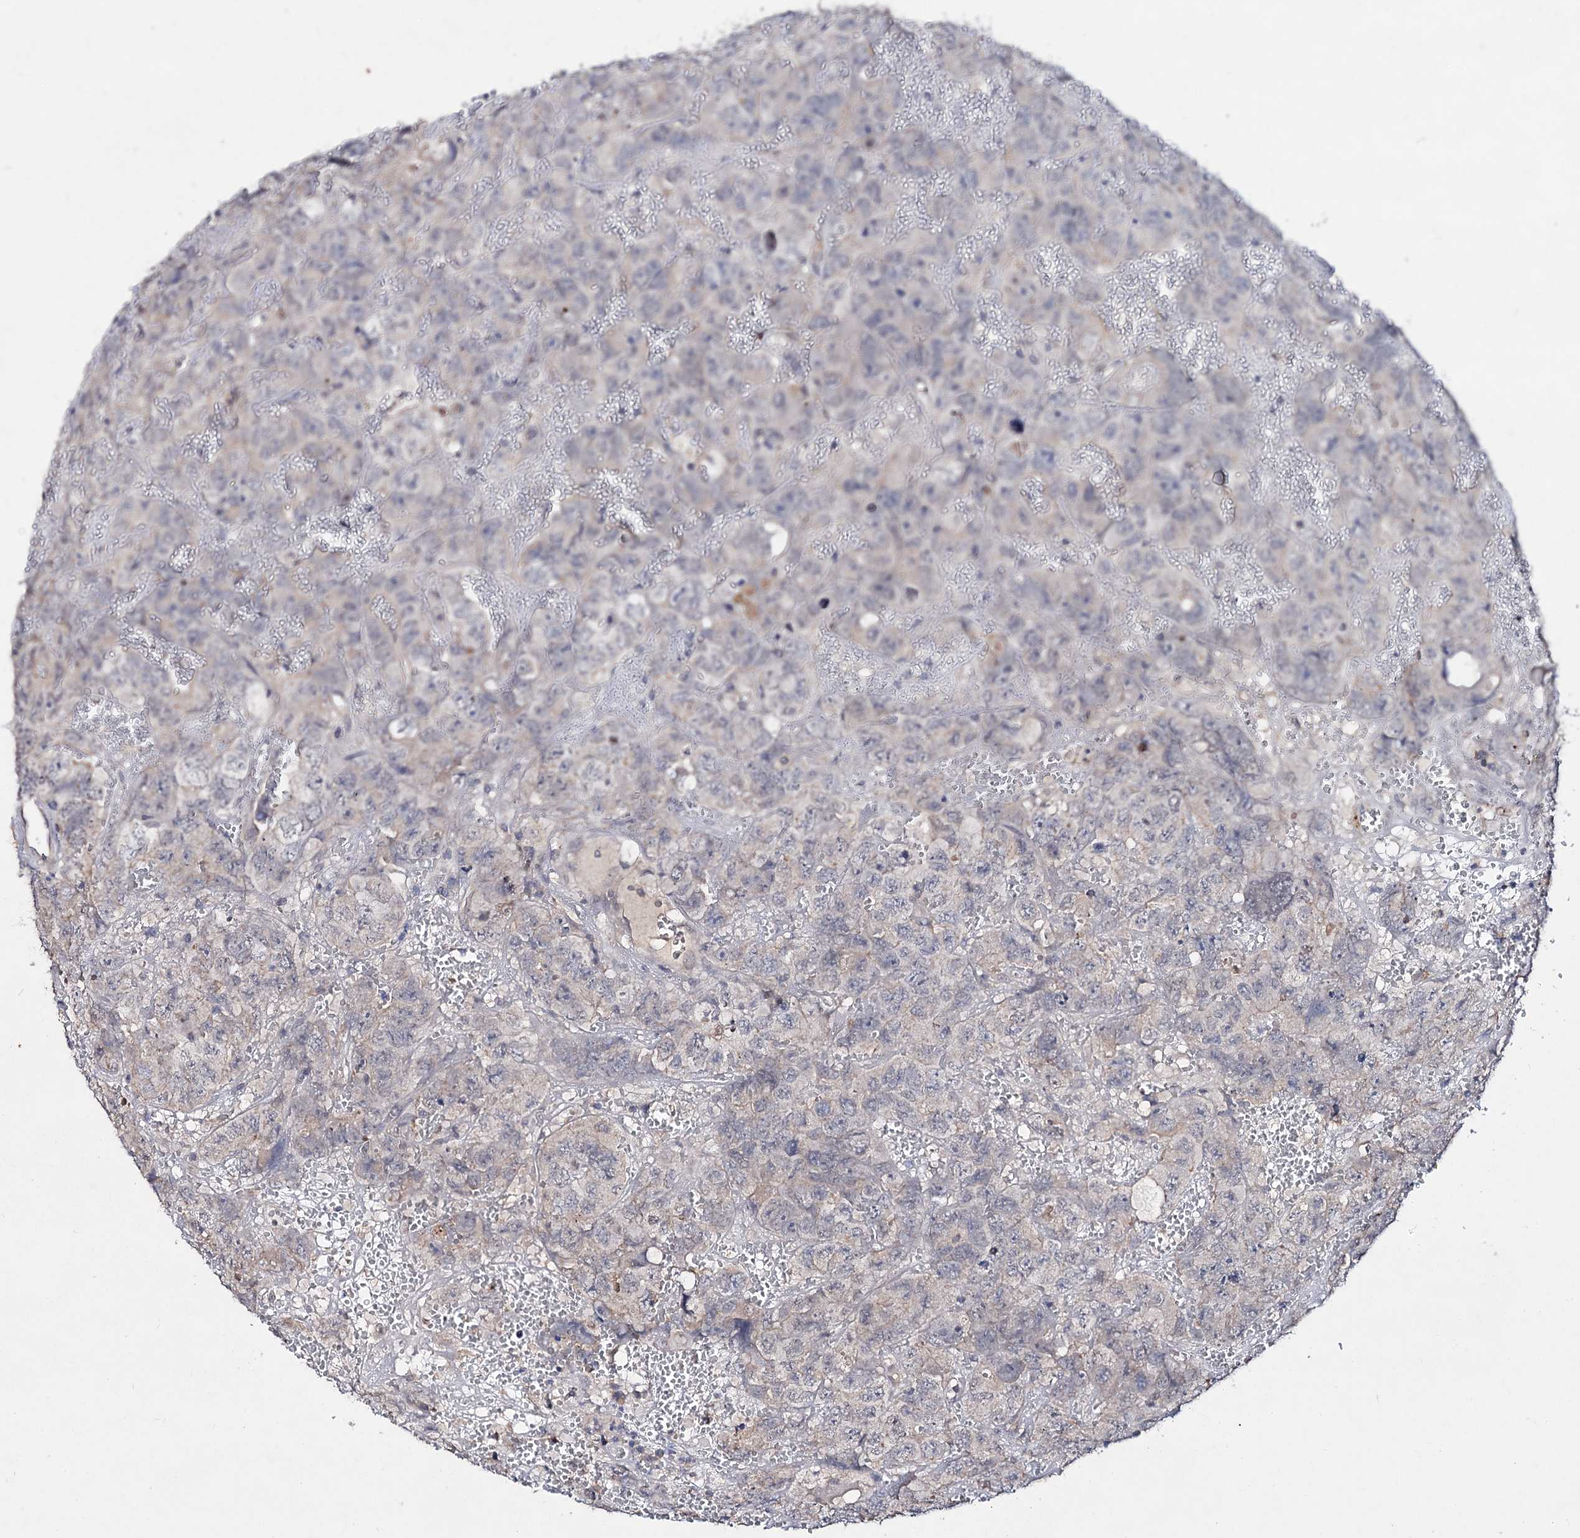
{"staining": {"intensity": "negative", "quantity": "none", "location": "none"}, "tissue": "testis cancer", "cell_type": "Tumor cells", "image_type": "cancer", "snomed": [{"axis": "morphology", "description": "Carcinoma, Embryonal, NOS"}, {"axis": "topography", "description": "Testis"}], "caption": "A micrograph of human embryonal carcinoma (testis) is negative for staining in tumor cells.", "gene": "ACTR6", "patient": {"sex": "male", "age": 45}}